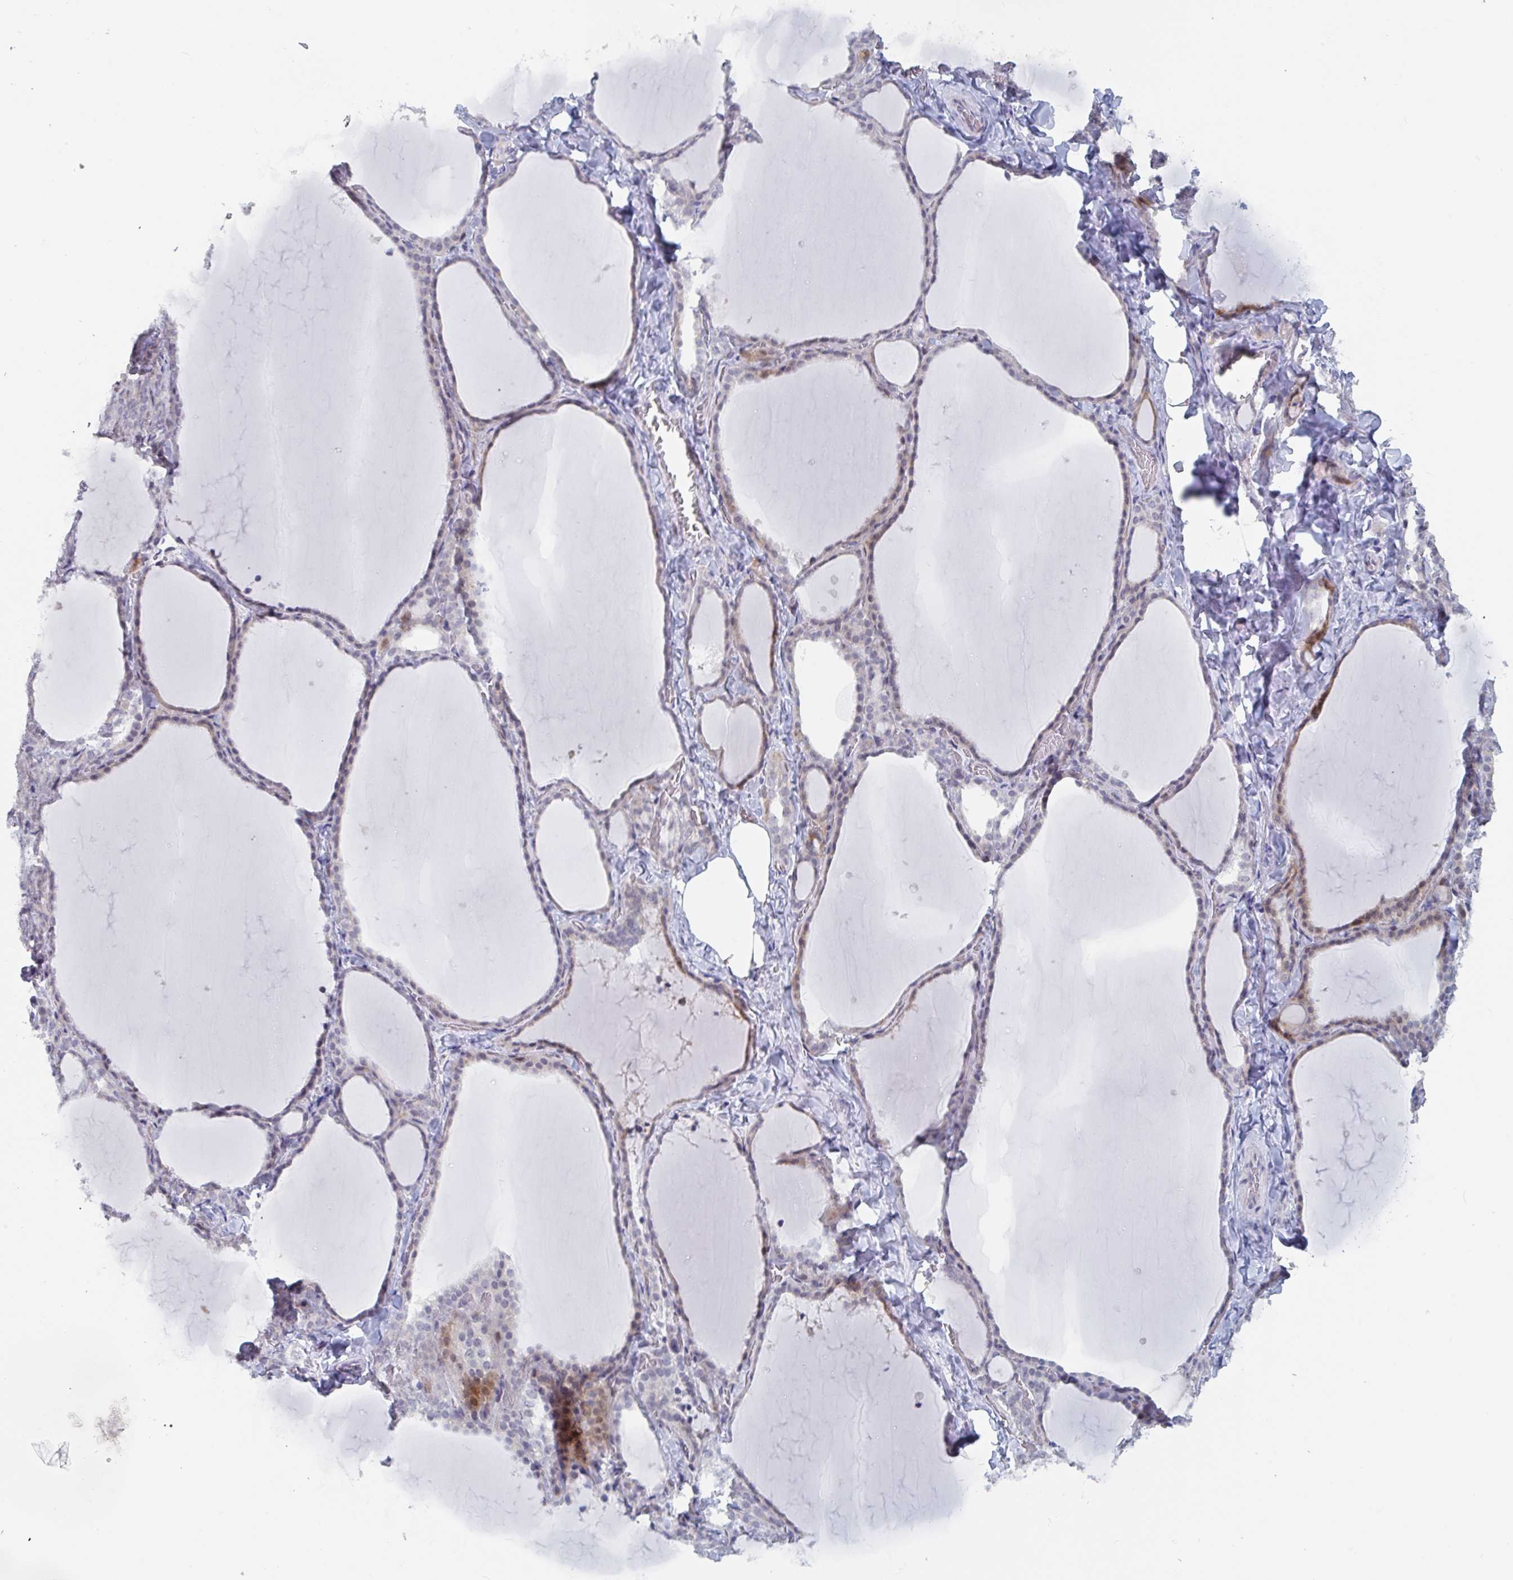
{"staining": {"intensity": "weak", "quantity": "<25%", "location": "nuclear"}, "tissue": "thyroid gland", "cell_type": "Glandular cells", "image_type": "normal", "snomed": [{"axis": "morphology", "description": "Normal tissue, NOS"}, {"axis": "topography", "description": "Thyroid gland"}], "caption": "Immunohistochemistry photomicrograph of normal thyroid gland: thyroid gland stained with DAB (3,3'-diaminobenzidine) reveals no significant protein expression in glandular cells. The staining was performed using DAB to visualize the protein expression in brown, while the nuclei were stained in blue with hematoxylin (Magnification: 20x).", "gene": "NR1H2", "patient": {"sex": "female", "age": 22}}